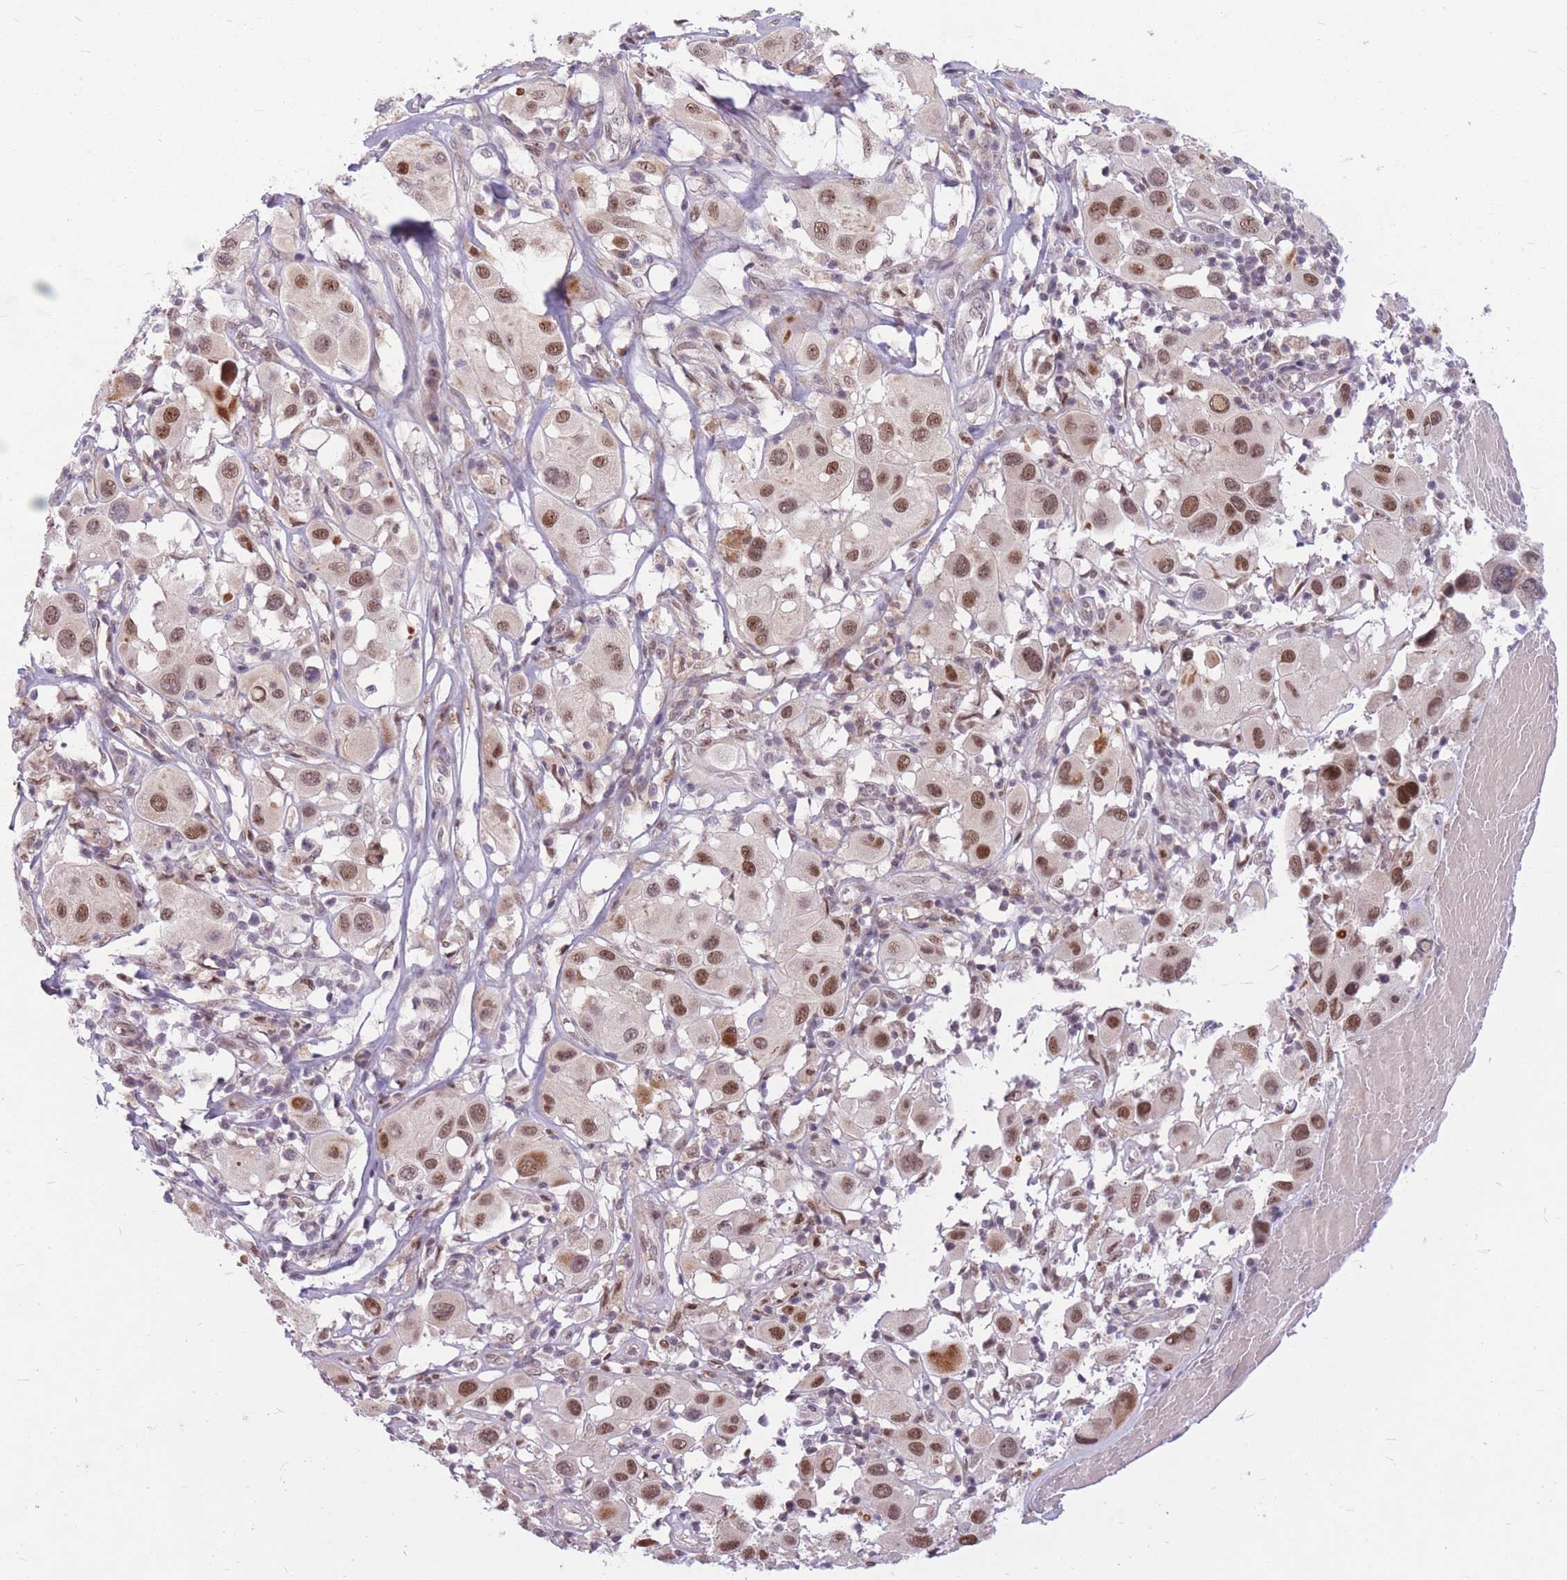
{"staining": {"intensity": "moderate", "quantity": ">75%", "location": "nuclear"}, "tissue": "melanoma", "cell_type": "Tumor cells", "image_type": "cancer", "snomed": [{"axis": "morphology", "description": "Malignant melanoma, Metastatic site"}, {"axis": "topography", "description": "Skin"}], "caption": "Immunohistochemistry (DAB (3,3'-diaminobenzidine)) staining of malignant melanoma (metastatic site) shows moderate nuclear protein positivity in approximately >75% of tumor cells. Nuclei are stained in blue.", "gene": "ERCC2", "patient": {"sex": "male", "age": 41}}